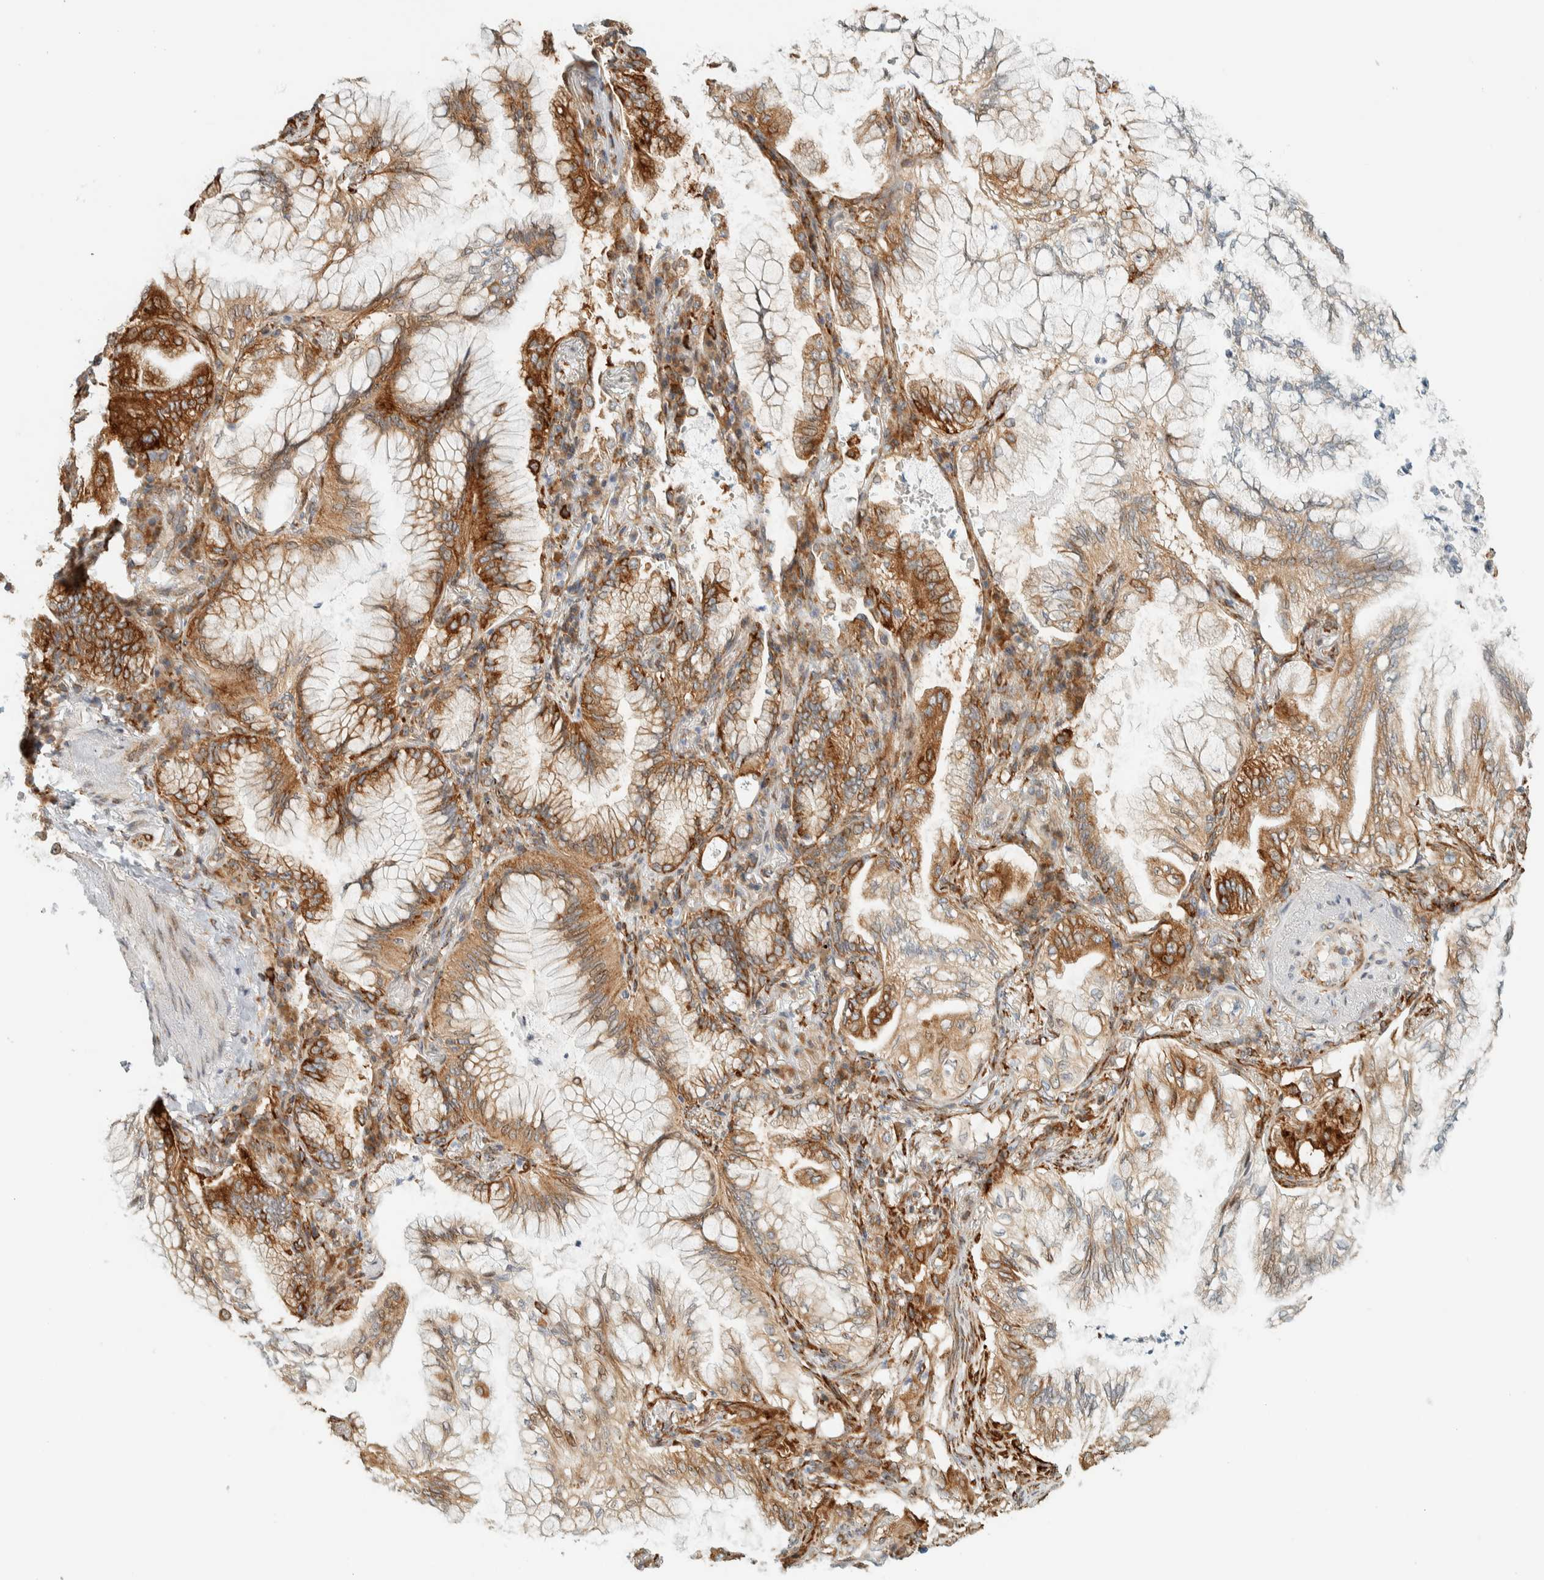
{"staining": {"intensity": "strong", "quantity": ">75%", "location": "cytoplasmic/membranous"}, "tissue": "lung cancer", "cell_type": "Tumor cells", "image_type": "cancer", "snomed": [{"axis": "morphology", "description": "Adenocarcinoma, NOS"}, {"axis": "topography", "description": "Lung"}], "caption": "Immunohistochemical staining of lung cancer (adenocarcinoma) exhibits strong cytoplasmic/membranous protein staining in approximately >75% of tumor cells. (Stains: DAB in brown, nuclei in blue, Microscopy: brightfield microscopy at high magnification).", "gene": "LLGL2", "patient": {"sex": "female", "age": 70}}